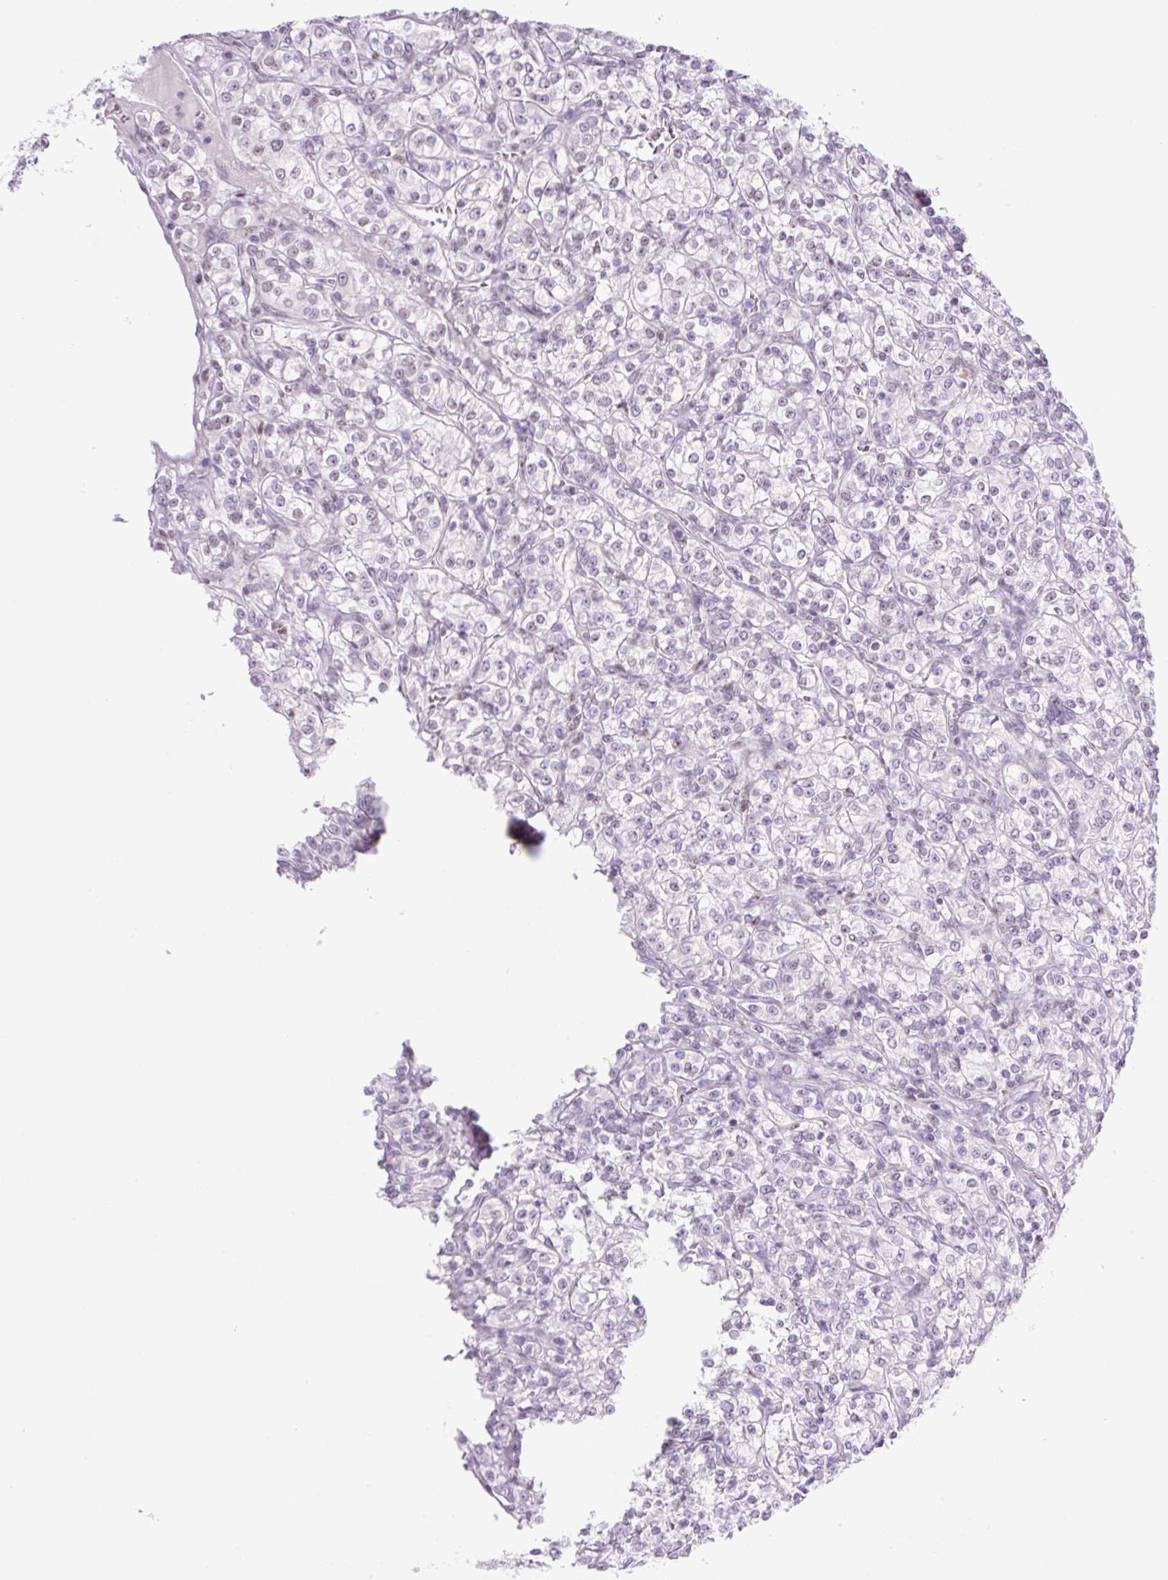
{"staining": {"intensity": "negative", "quantity": "none", "location": "none"}, "tissue": "renal cancer", "cell_type": "Tumor cells", "image_type": "cancer", "snomed": [{"axis": "morphology", "description": "Adenocarcinoma, NOS"}, {"axis": "topography", "description": "Kidney"}], "caption": "The immunohistochemistry (IHC) micrograph has no significant staining in tumor cells of renal cancer tissue. (DAB (3,3'-diaminobenzidine) IHC visualized using brightfield microscopy, high magnification).", "gene": "TLE3", "patient": {"sex": "male", "age": 77}}